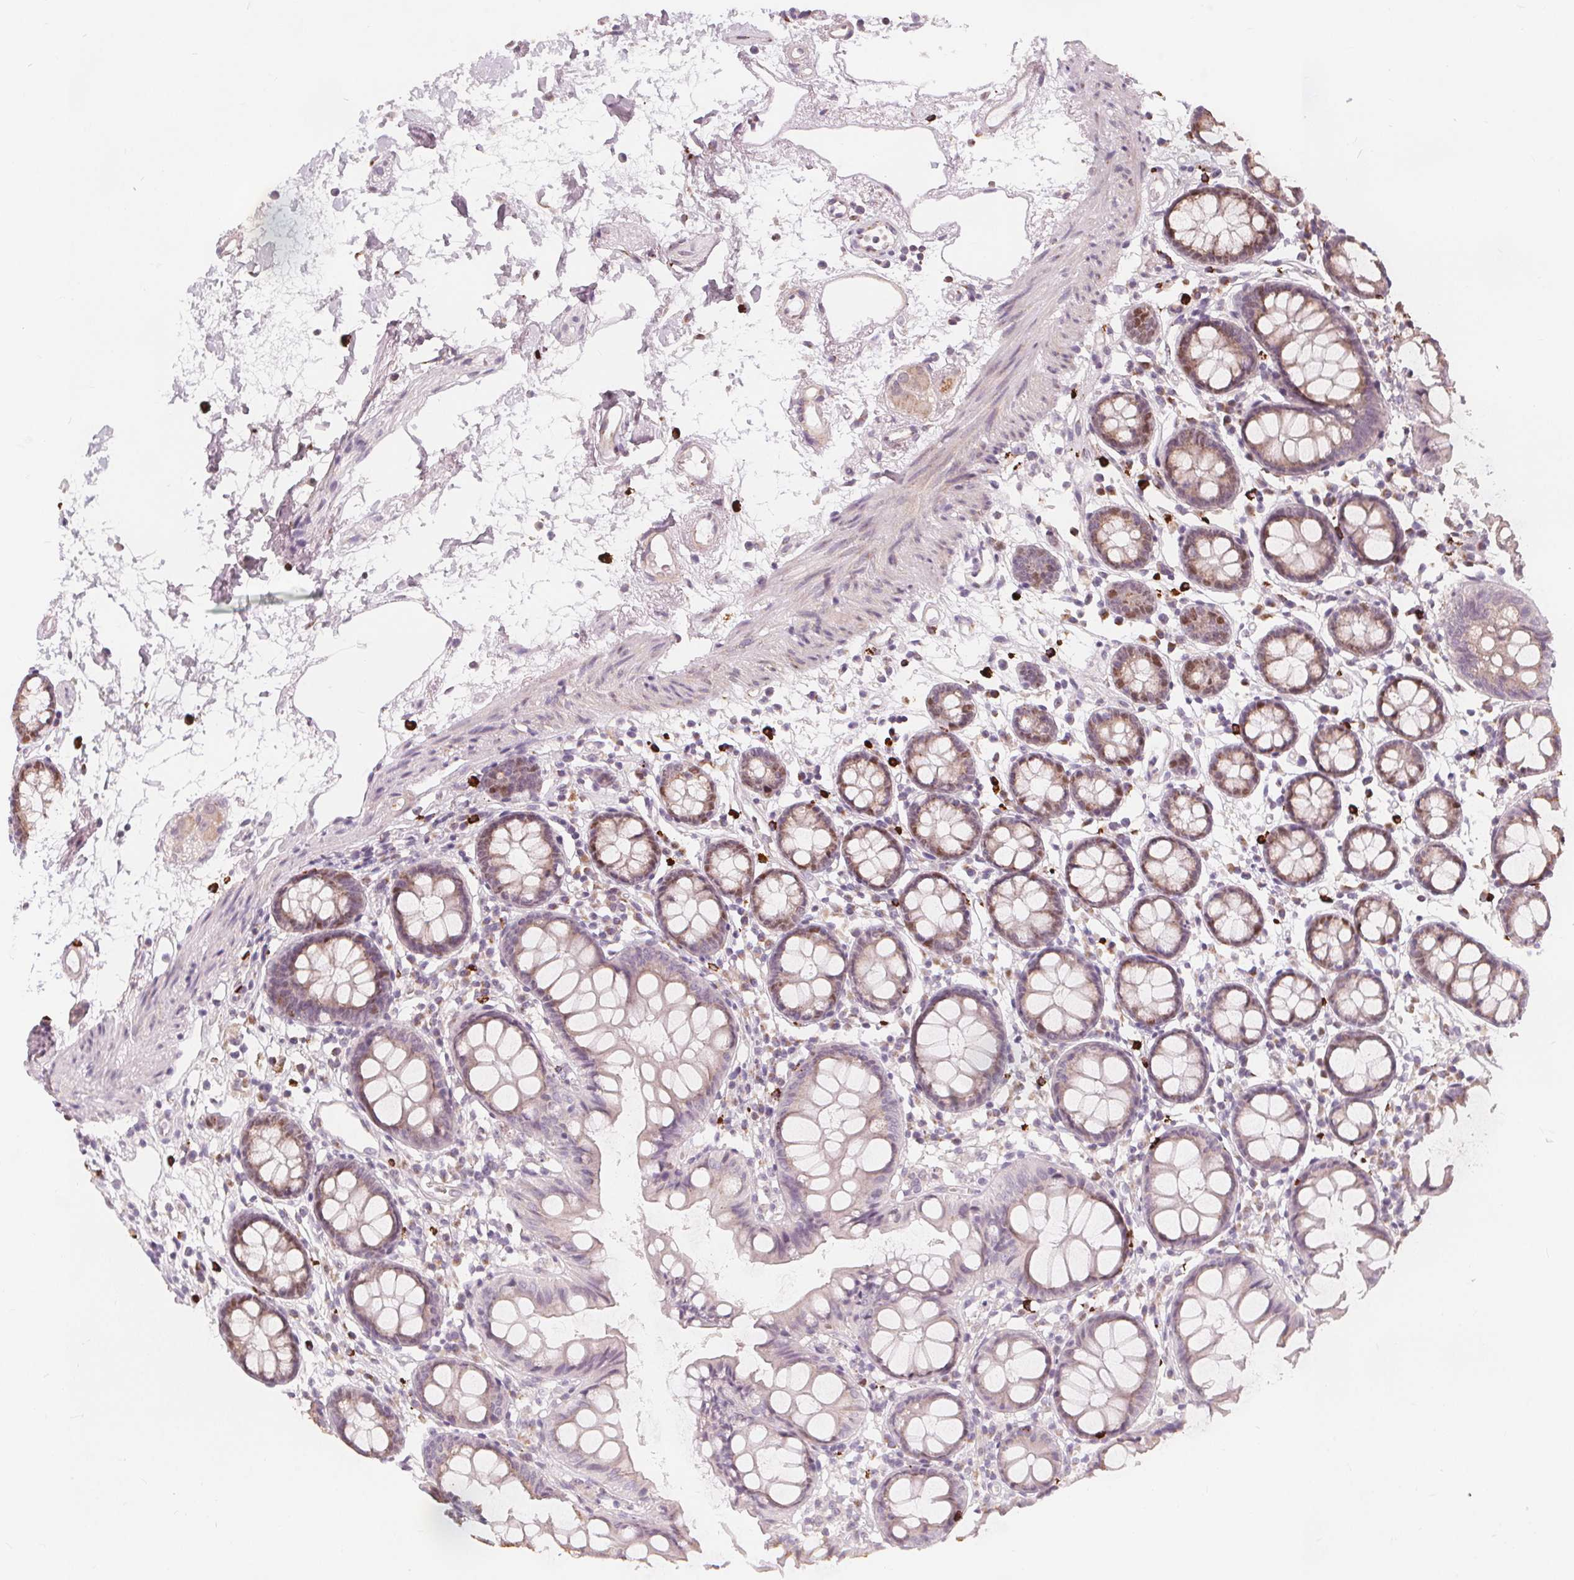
{"staining": {"intensity": "weak", "quantity": "<25%", "location": "cytoplasmic/membranous"}, "tissue": "colon", "cell_type": "Endothelial cells", "image_type": "normal", "snomed": [{"axis": "morphology", "description": "Normal tissue, NOS"}, {"axis": "topography", "description": "Colon"}], "caption": "Unremarkable colon was stained to show a protein in brown. There is no significant positivity in endothelial cells. (DAB IHC, high magnification).", "gene": "TIPIN", "patient": {"sex": "female", "age": 84}}